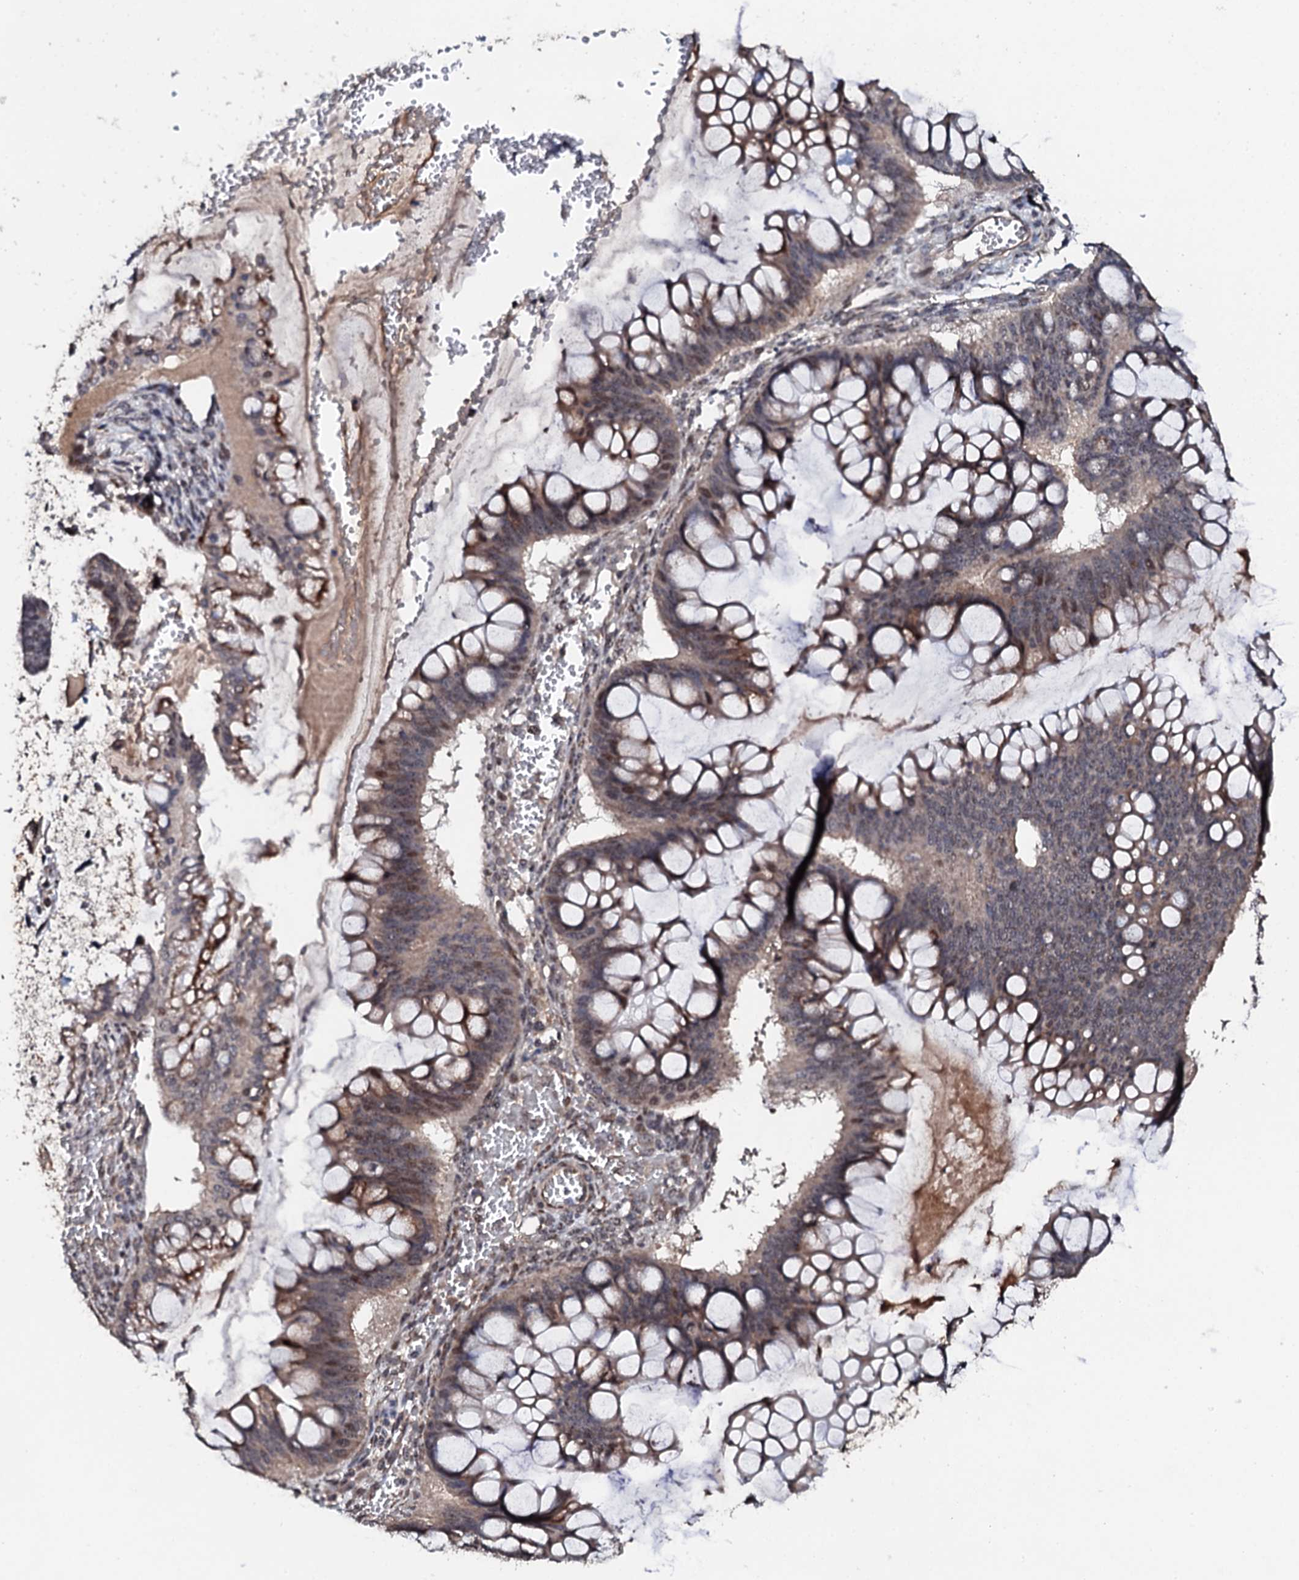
{"staining": {"intensity": "weak", "quantity": ">75%", "location": "cytoplasmic/membranous"}, "tissue": "ovarian cancer", "cell_type": "Tumor cells", "image_type": "cancer", "snomed": [{"axis": "morphology", "description": "Cystadenocarcinoma, mucinous, NOS"}, {"axis": "topography", "description": "Ovary"}], "caption": "Mucinous cystadenocarcinoma (ovarian) stained for a protein (brown) shows weak cytoplasmic/membranous positive positivity in approximately >75% of tumor cells.", "gene": "FAM111A", "patient": {"sex": "female", "age": 73}}